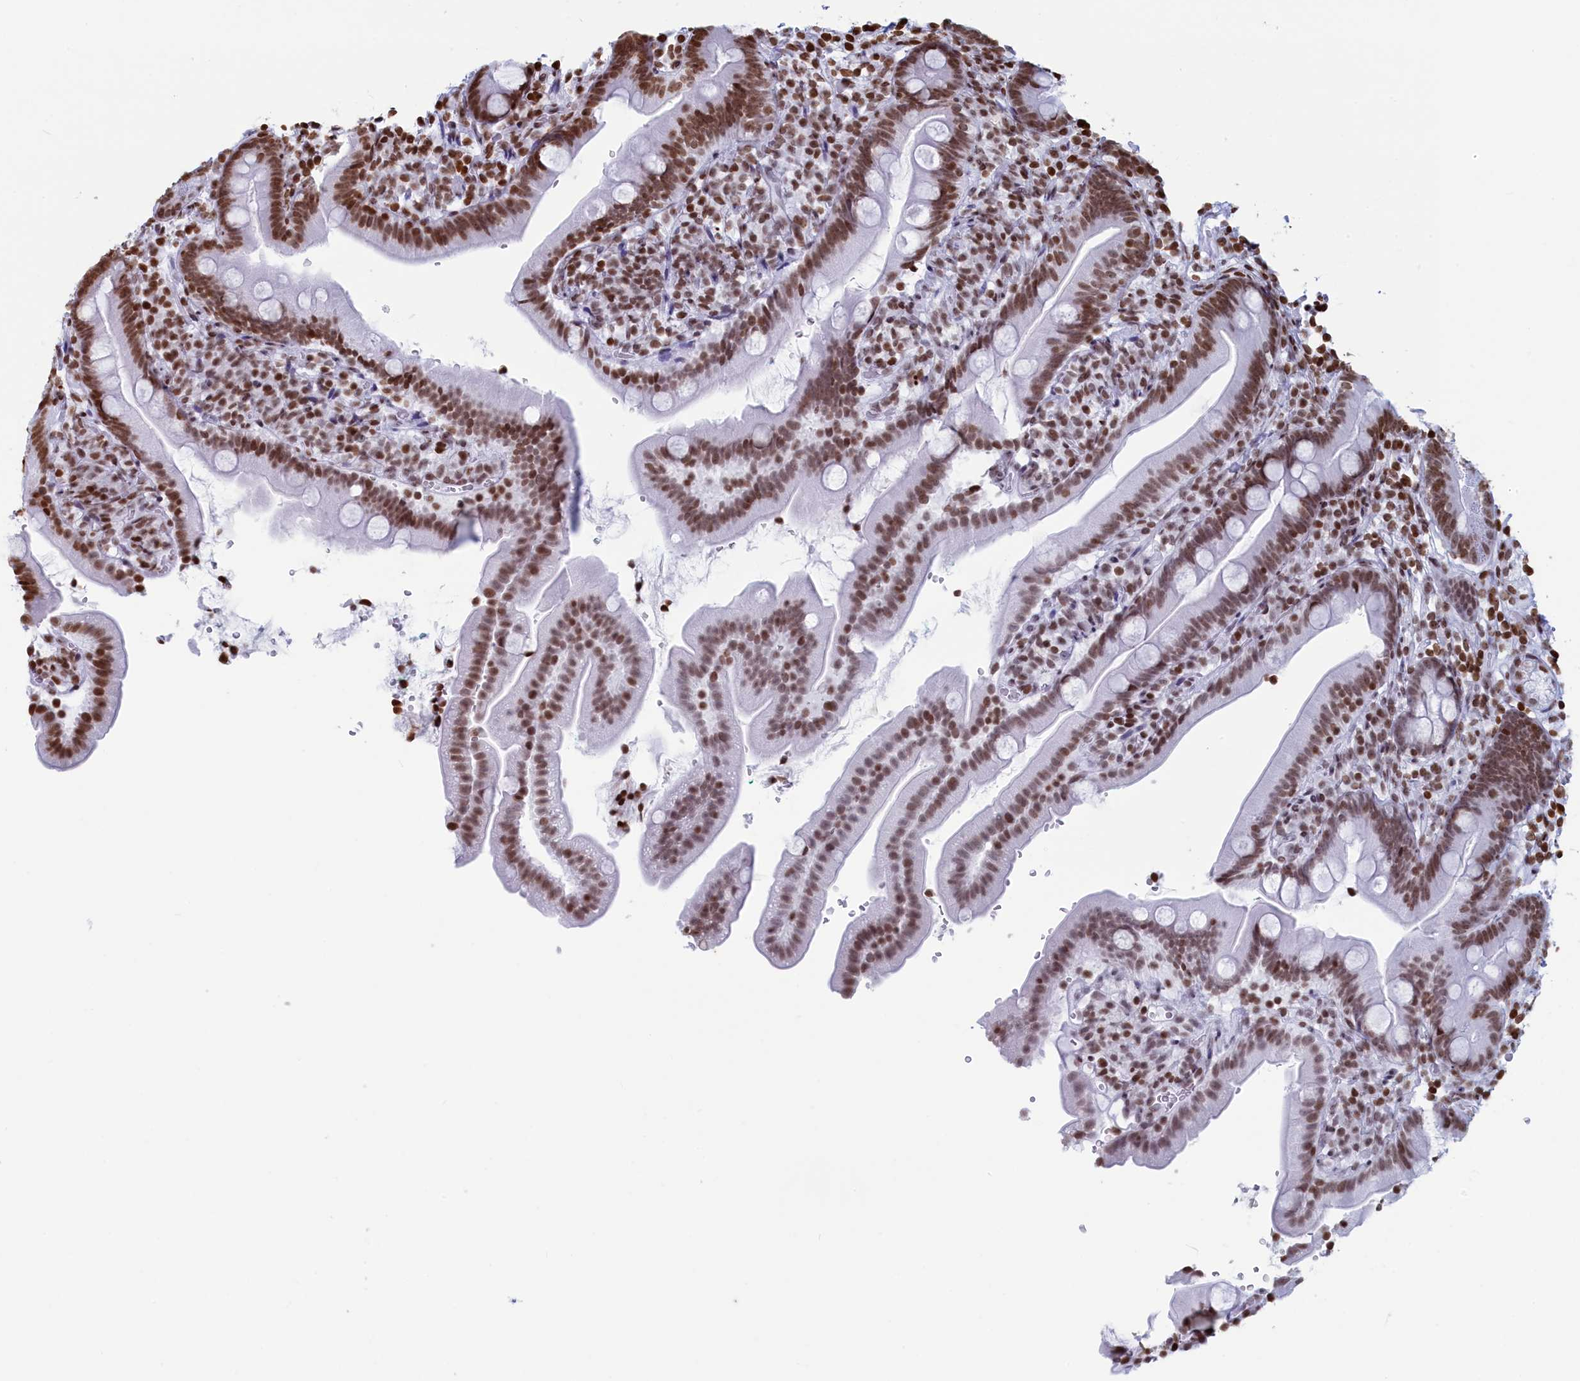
{"staining": {"intensity": "moderate", "quantity": ">75%", "location": "nuclear"}, "tissue": "duodenum", "cell_type": "Glandular cells", "image_type": "normal", "snomed": [{"axis": "morphology", "description": "Normal tissue, NOS"}, {"axis": "topography", "description": "Duodenum"}], "caption": "Protein expression analysis of normal human duodenum reveals moderate nuclear staining in approximately >75% of glandular cells. (Brightfield microscopy of DAB IHC at high magnification).", "gene": "APOBEC3A", "patient": {"sex": "female", "age": 67}}